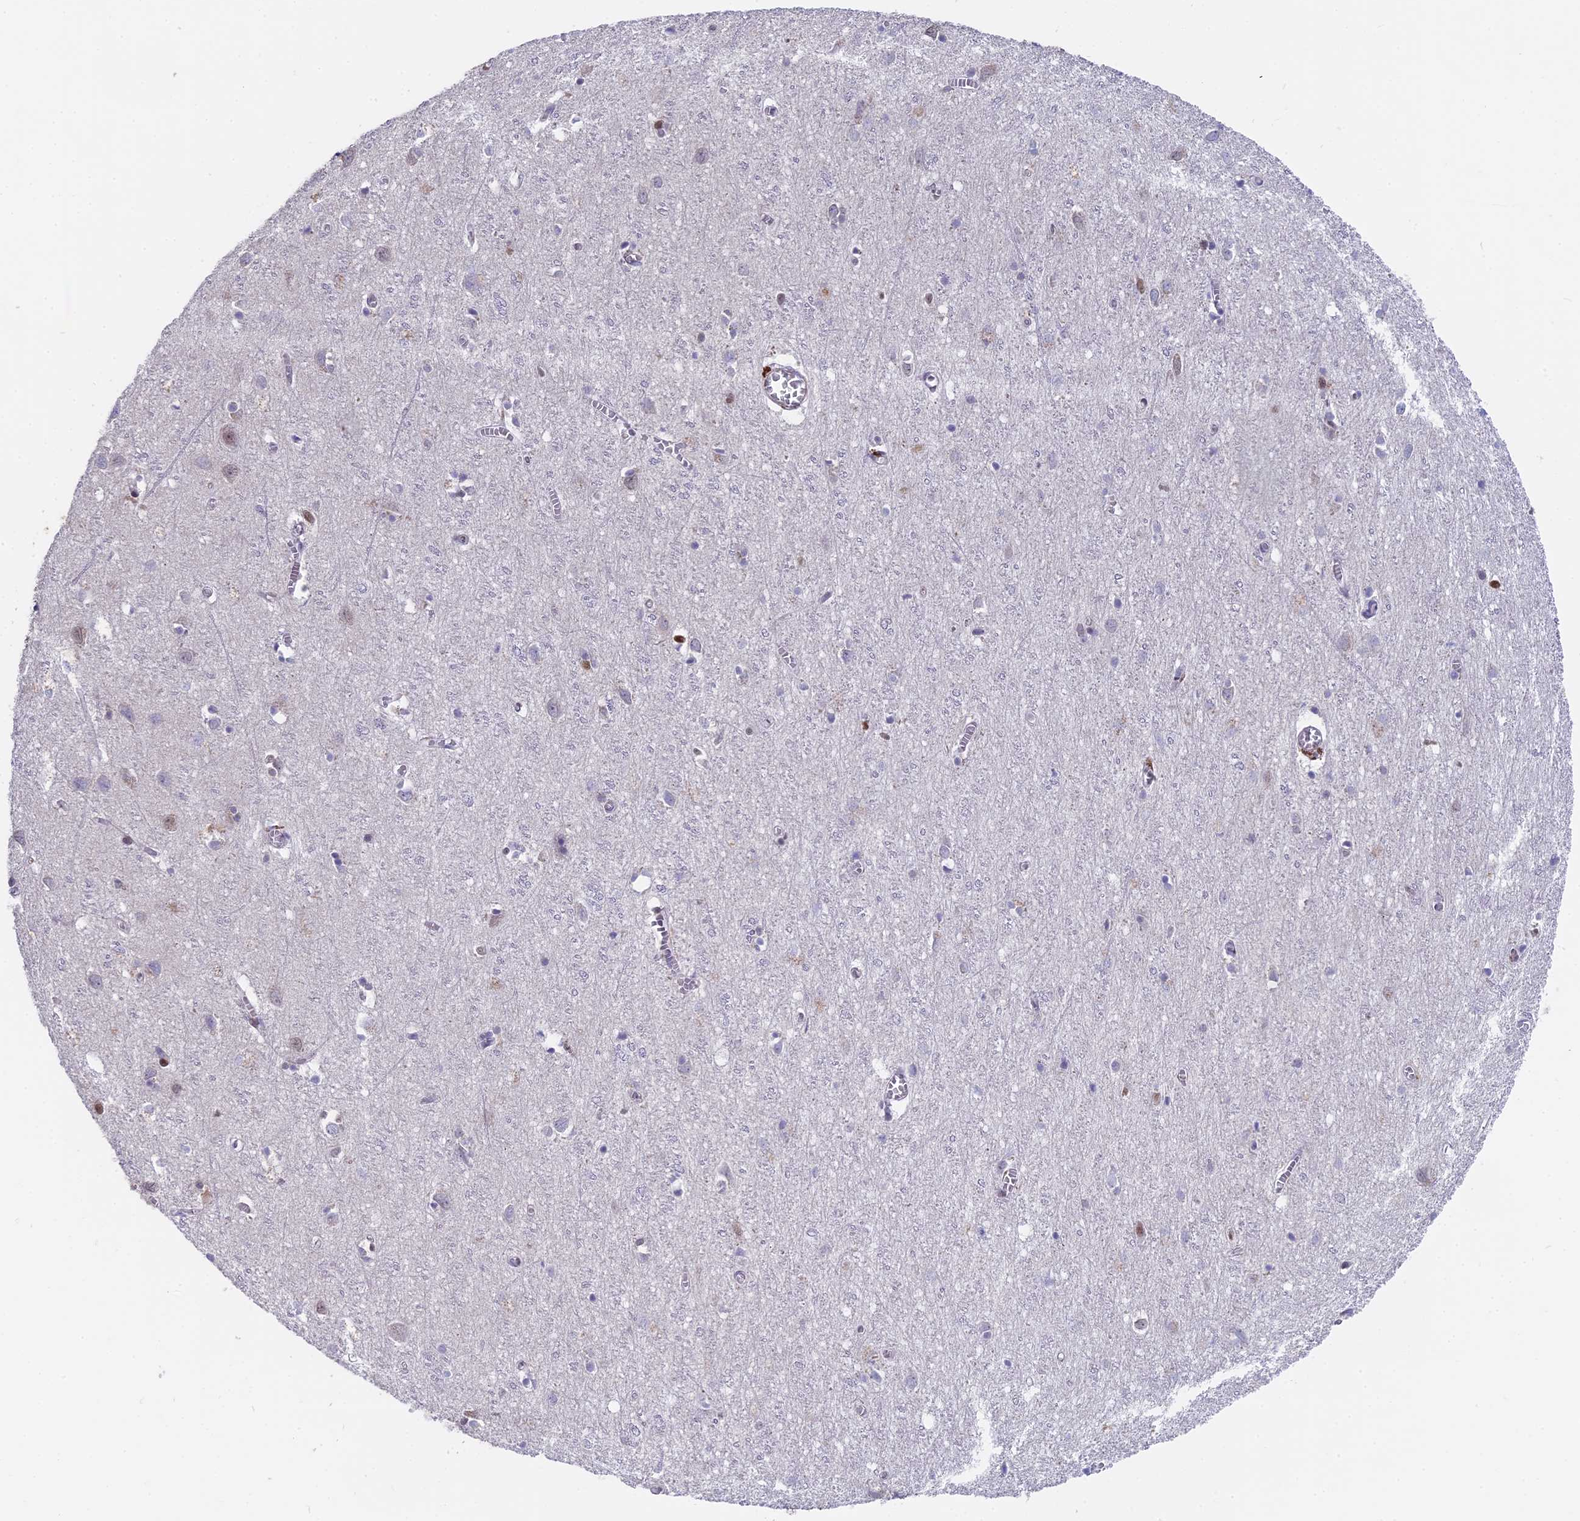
{"staining": {"intensity": "negative", "quantity": "none", "location": "none"}, "tissue": "cerebral cortex", "cell_type": "Endothelial cells", "image_type": "normal", "snomed": [{"axis": "morphology", "description": "Normal tissue, NOS"}, {"axis": "topography", "description": "Cerebral cortex"}], "caption": "Protein analysis of unremarkable cerebral cortex reveals no significant positivity in endothelial cells. The staining is performed using DAB brown chromogen with nuclei counter-stained in using hematoxylin.", "gene": "PYGO1", "patient": {"sex": "female", "age": 64}}